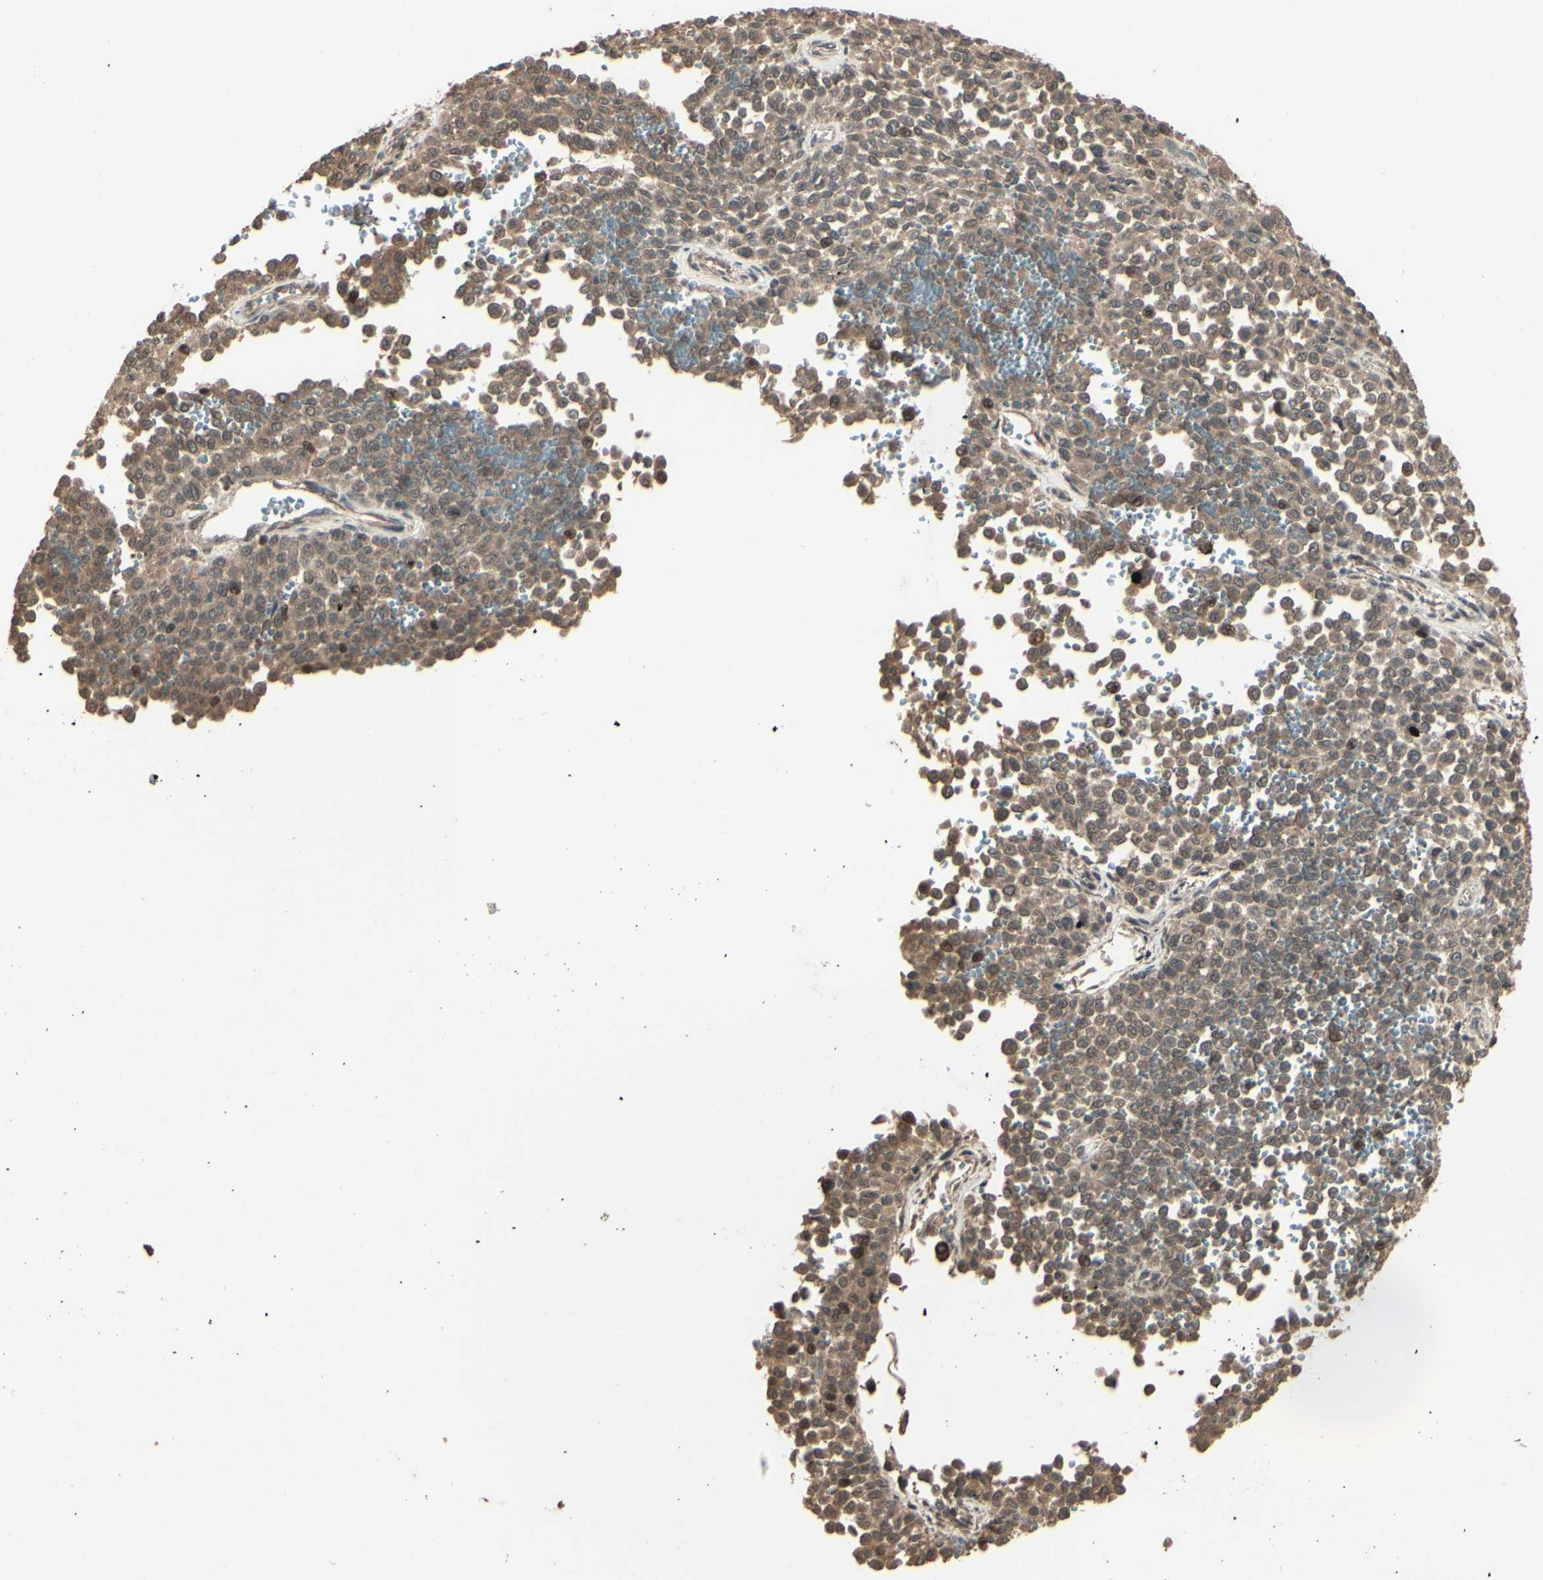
{"staining": {"intensity": "weak", "quantity": ">75%", "location": "cytoplasmic/membranous"}, "tissue": "melanoma", "cell_type": "Tumor cells", "image_type": "cancer", "snomed": [{"axis": "morphology", "description": "Malignant melanoma, Metastatic site"}, {"axis": "topography", "description": "Pancreas"}], "caption": "Protein analysis of melanoma tissue exhibits weak cytoplasmic/membranous positivity in about >75% of tumor cells.", "gene": "GNAS", "patient": {"sex": "female", "age": 30}}